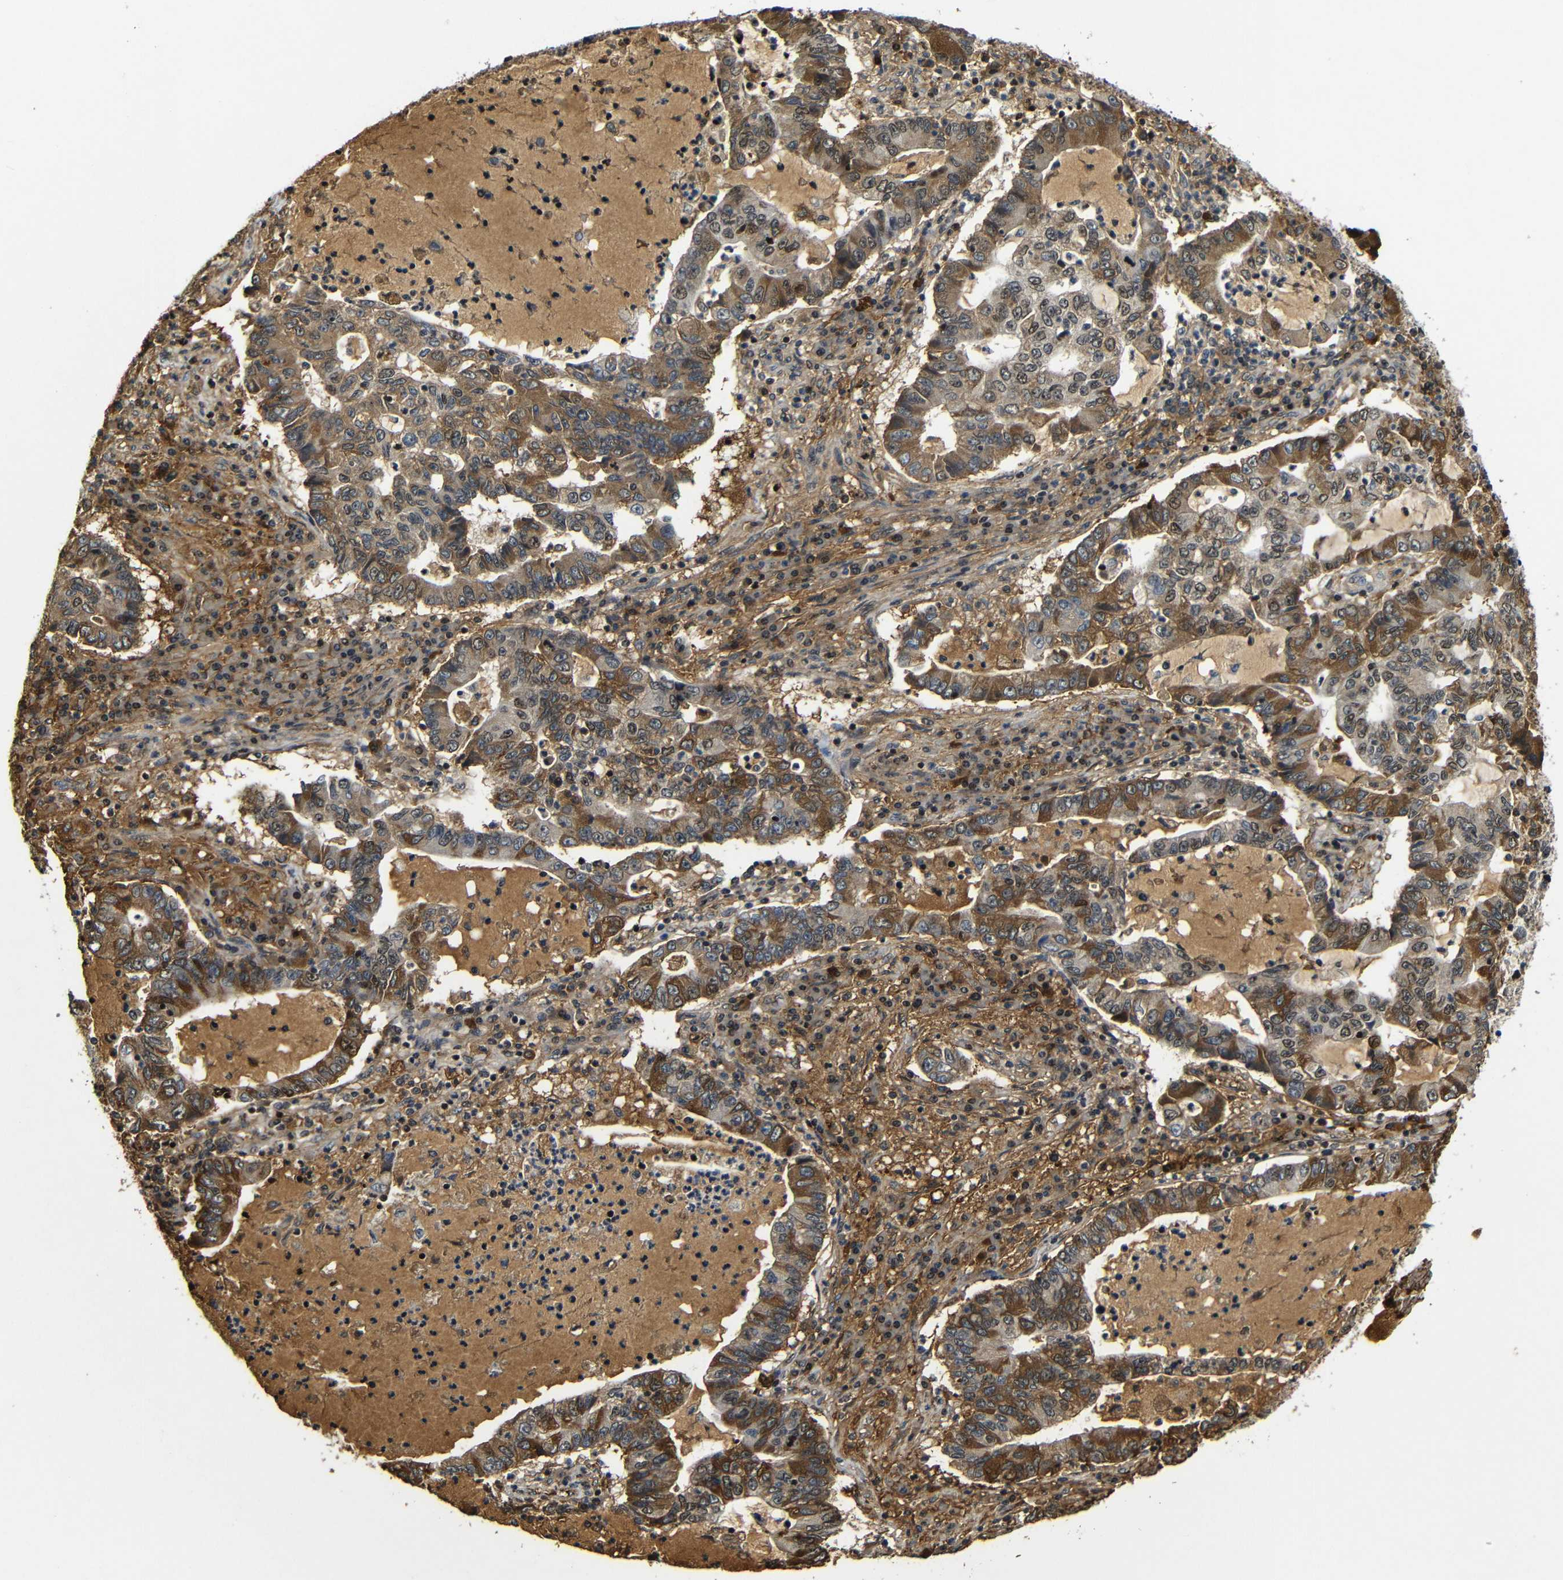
{"staining": {"intensity": "moderate", "quantity": ">75%", "location": "cytoplasmic/membranous"}, "tissue": "lung cancer", "cell_type": "Tumor cells", "image_type": "cancer", "snomed": [{"axis": "morphology", "description": "Adenocarcinoma, NOS"}, {"axis": "topography", "description": "Lung"}], "caption": "Immunohistochemistry (DAB) staining of human adenocarcinoma (lung) demonstrates moderate cytoplasmic/membranous protein expression in approximately >75% of tumor cells.", "gene": "MYC", "patient": {"sex": "female", "age": 51}}